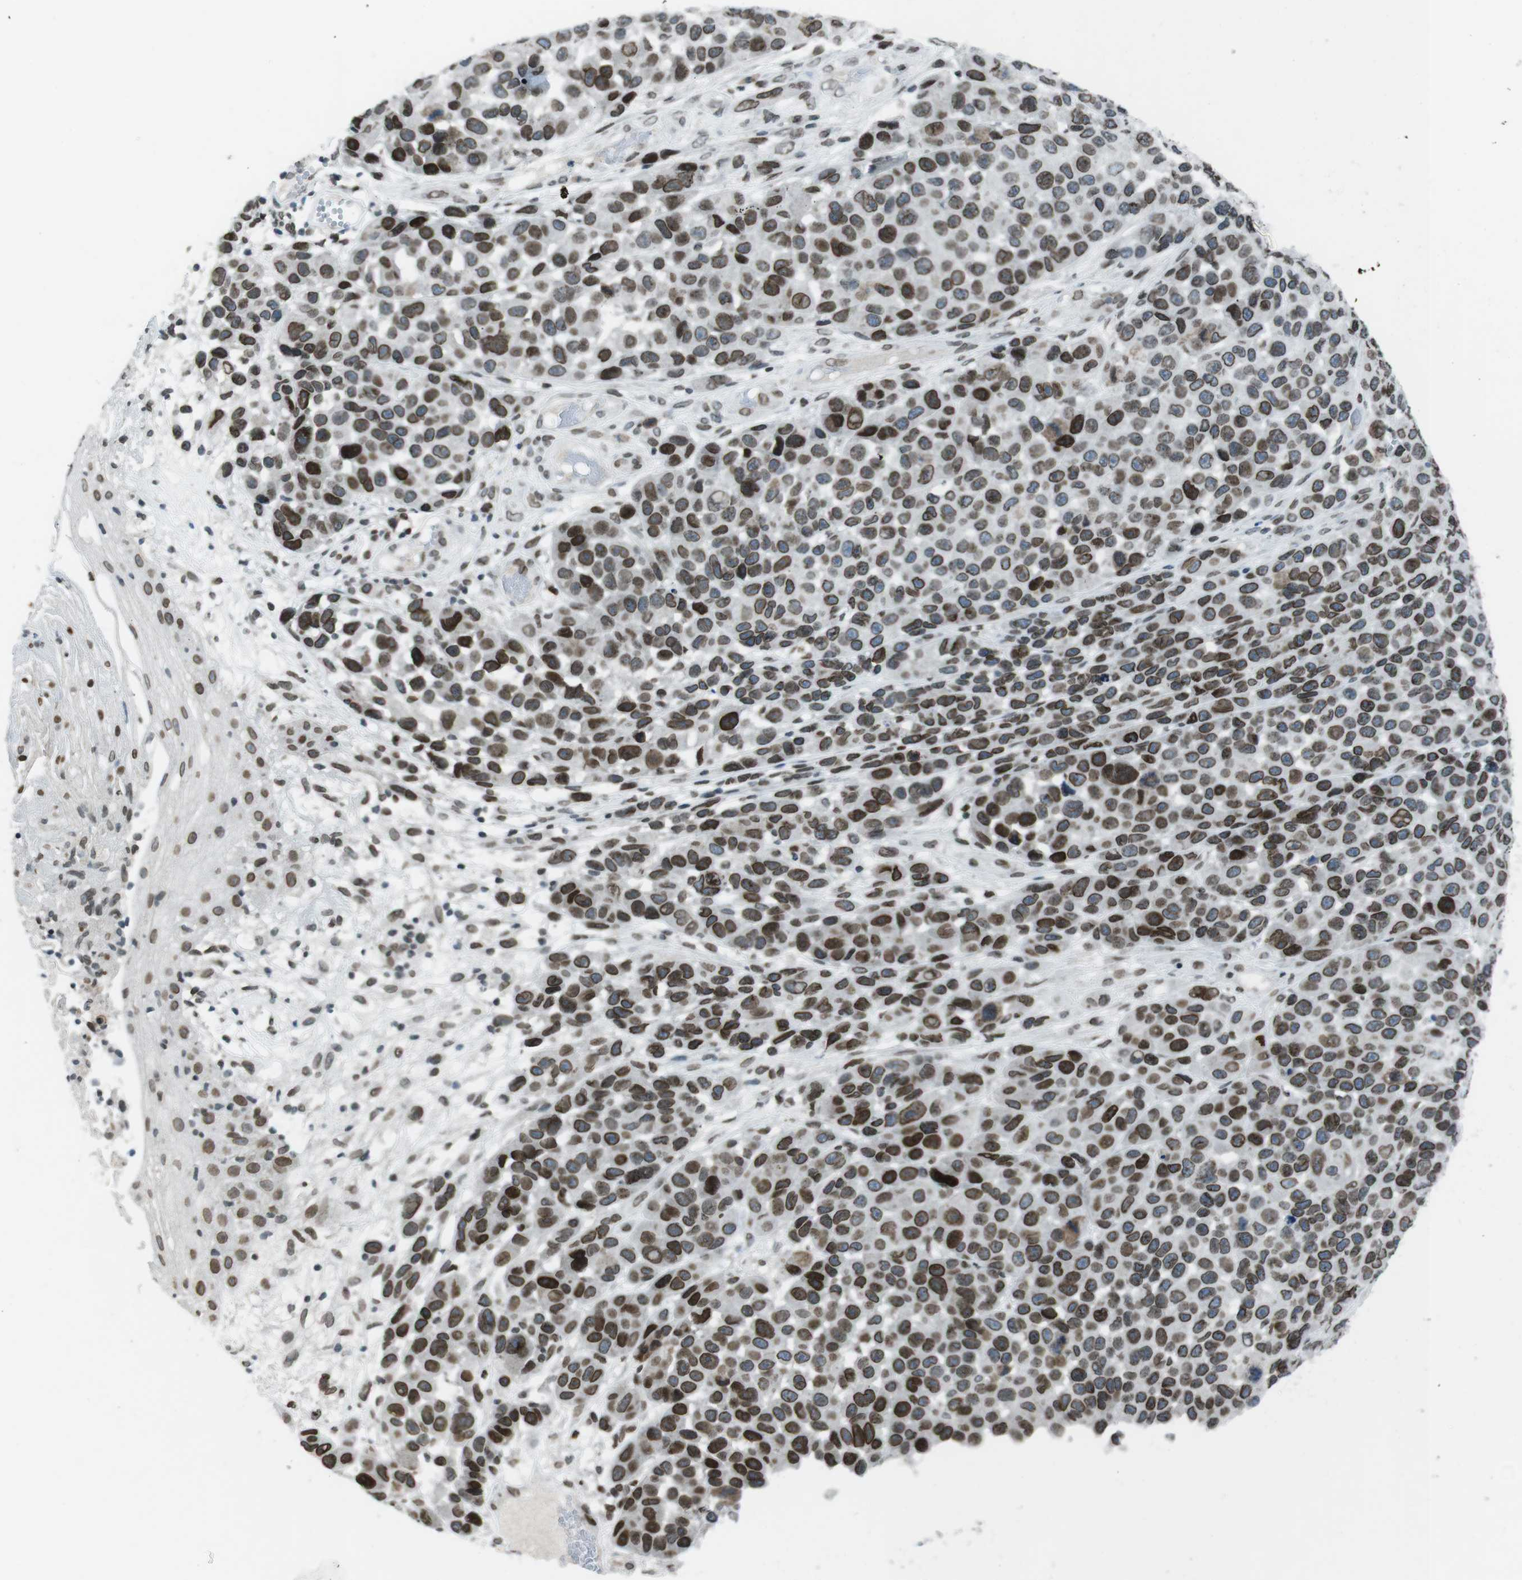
{"staining": {"intensity": "strong", "quantity": ">75%", "location": "cytoplasmic/membranous,nuclear"}, "tissue": "melanoma", "cell_type": "Tumor cells", "image_type": "cancer", "snomed": [{"axis": "morphology", "description": "Malignant melanoma, NOS"}, {"axis": "topography", "description": "Skin"}], "caption": "Malignant melanoma was stained to show a protein in brown. There is high levels of strong cytoplasmic/membranous and nuclear staining in about >75% of tumor cells.", "gene": "MAD1L1", "patient": {"sex": "male", "age": 53}}